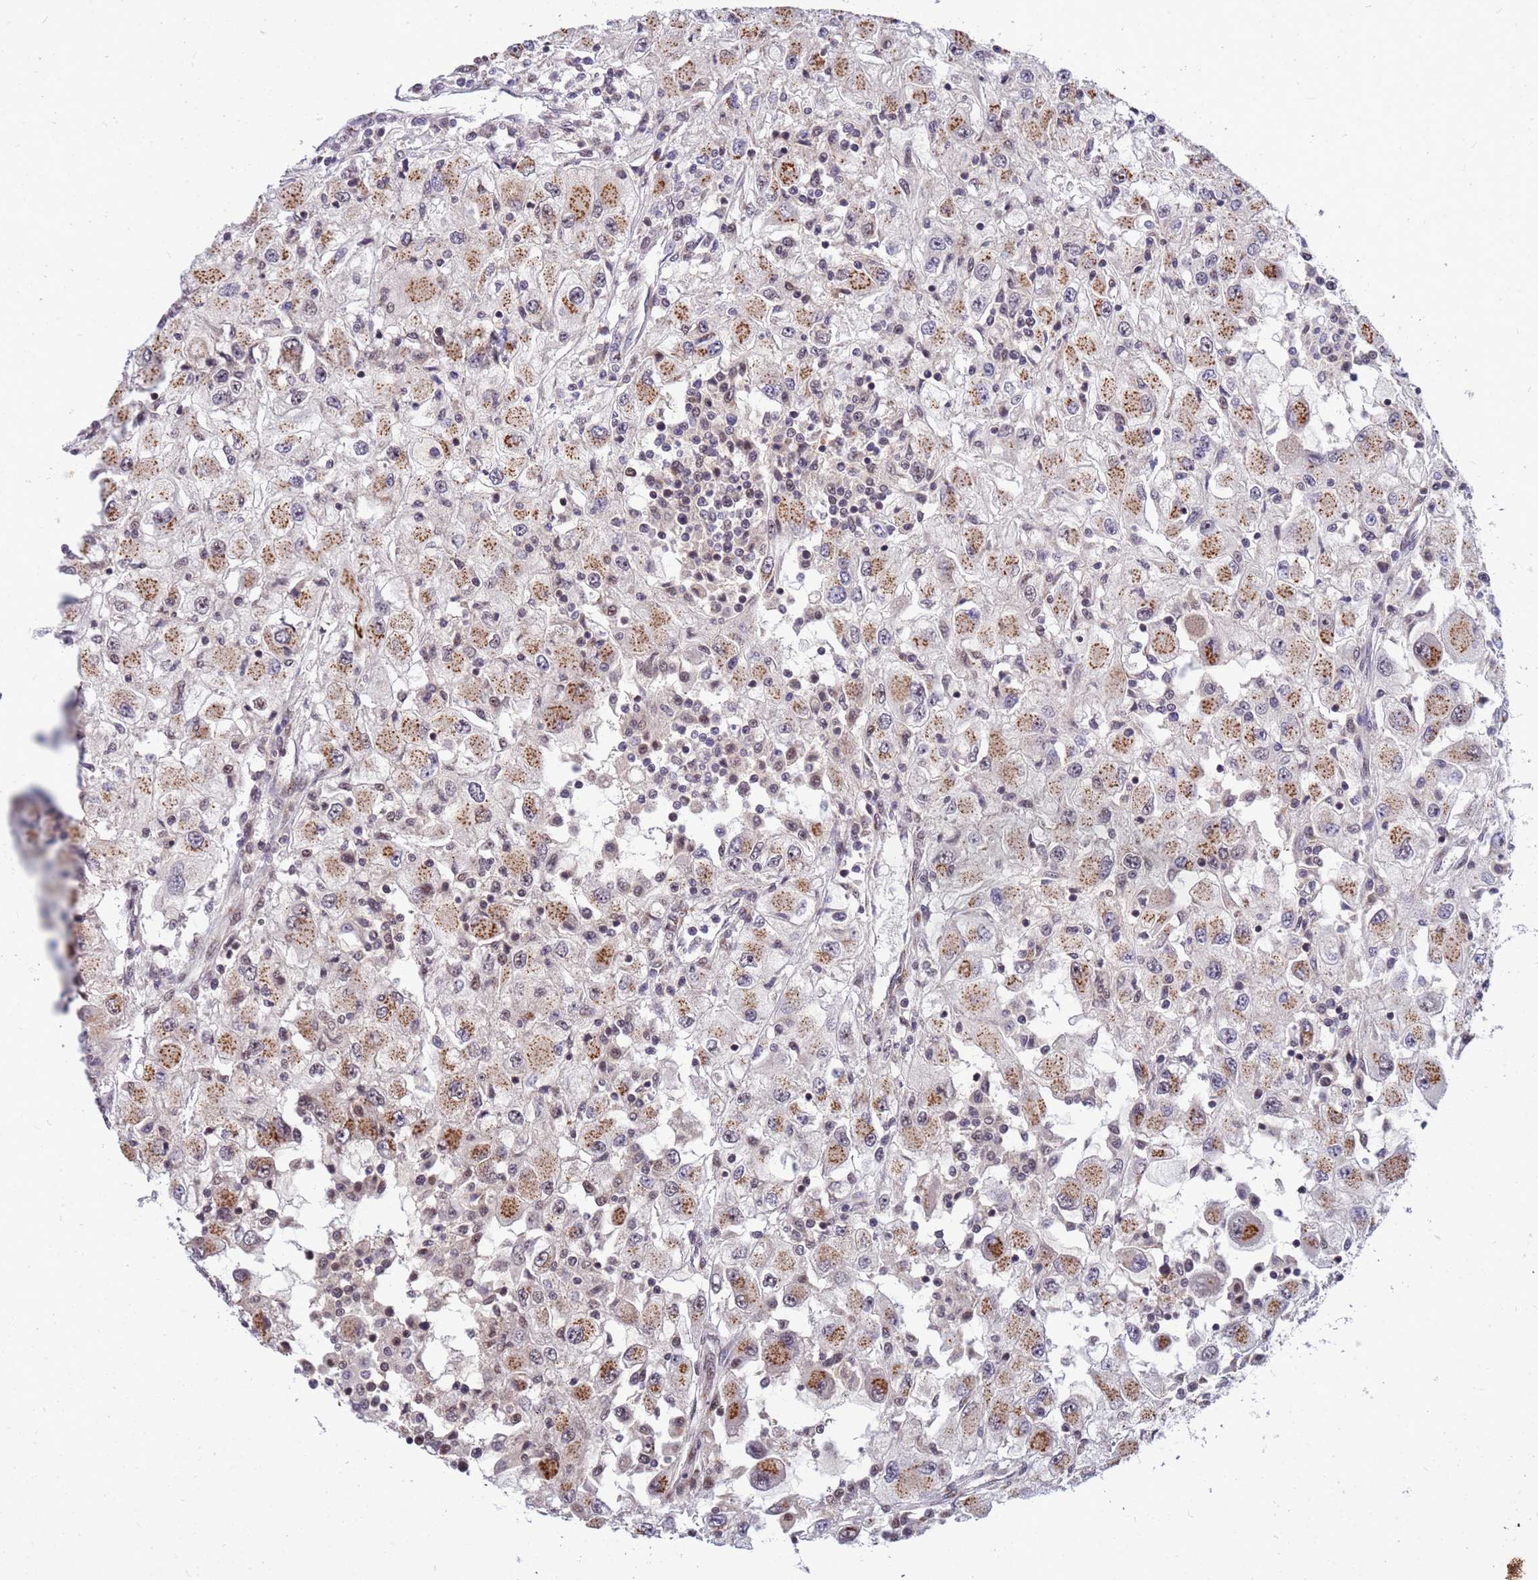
{"staining": {"intensity": "moderate", "quantity": ">75%", "location": "cytoplasmic/membranous"}, "tissue": "renal cancer", "cell_type": "Tumor cells", "image_type": "cancer", "snomed": [{"axis": "morphology", "description": "Adenocarcinoma, NOS"}, {"axis": "topography", "description": "Kidney"}], "caption": "Immunohistochemical staining of human renal cancer exhibits medium levels of moderate cytoplasmic/membranous staining in about >75% of tumor cells. Using DAB (brown) and hematoxylin (blue) stains, captured at high magnification using brightfield microscopy.", "gene": "NCBP2", "patient": {"sex": "female", "age": 67}}